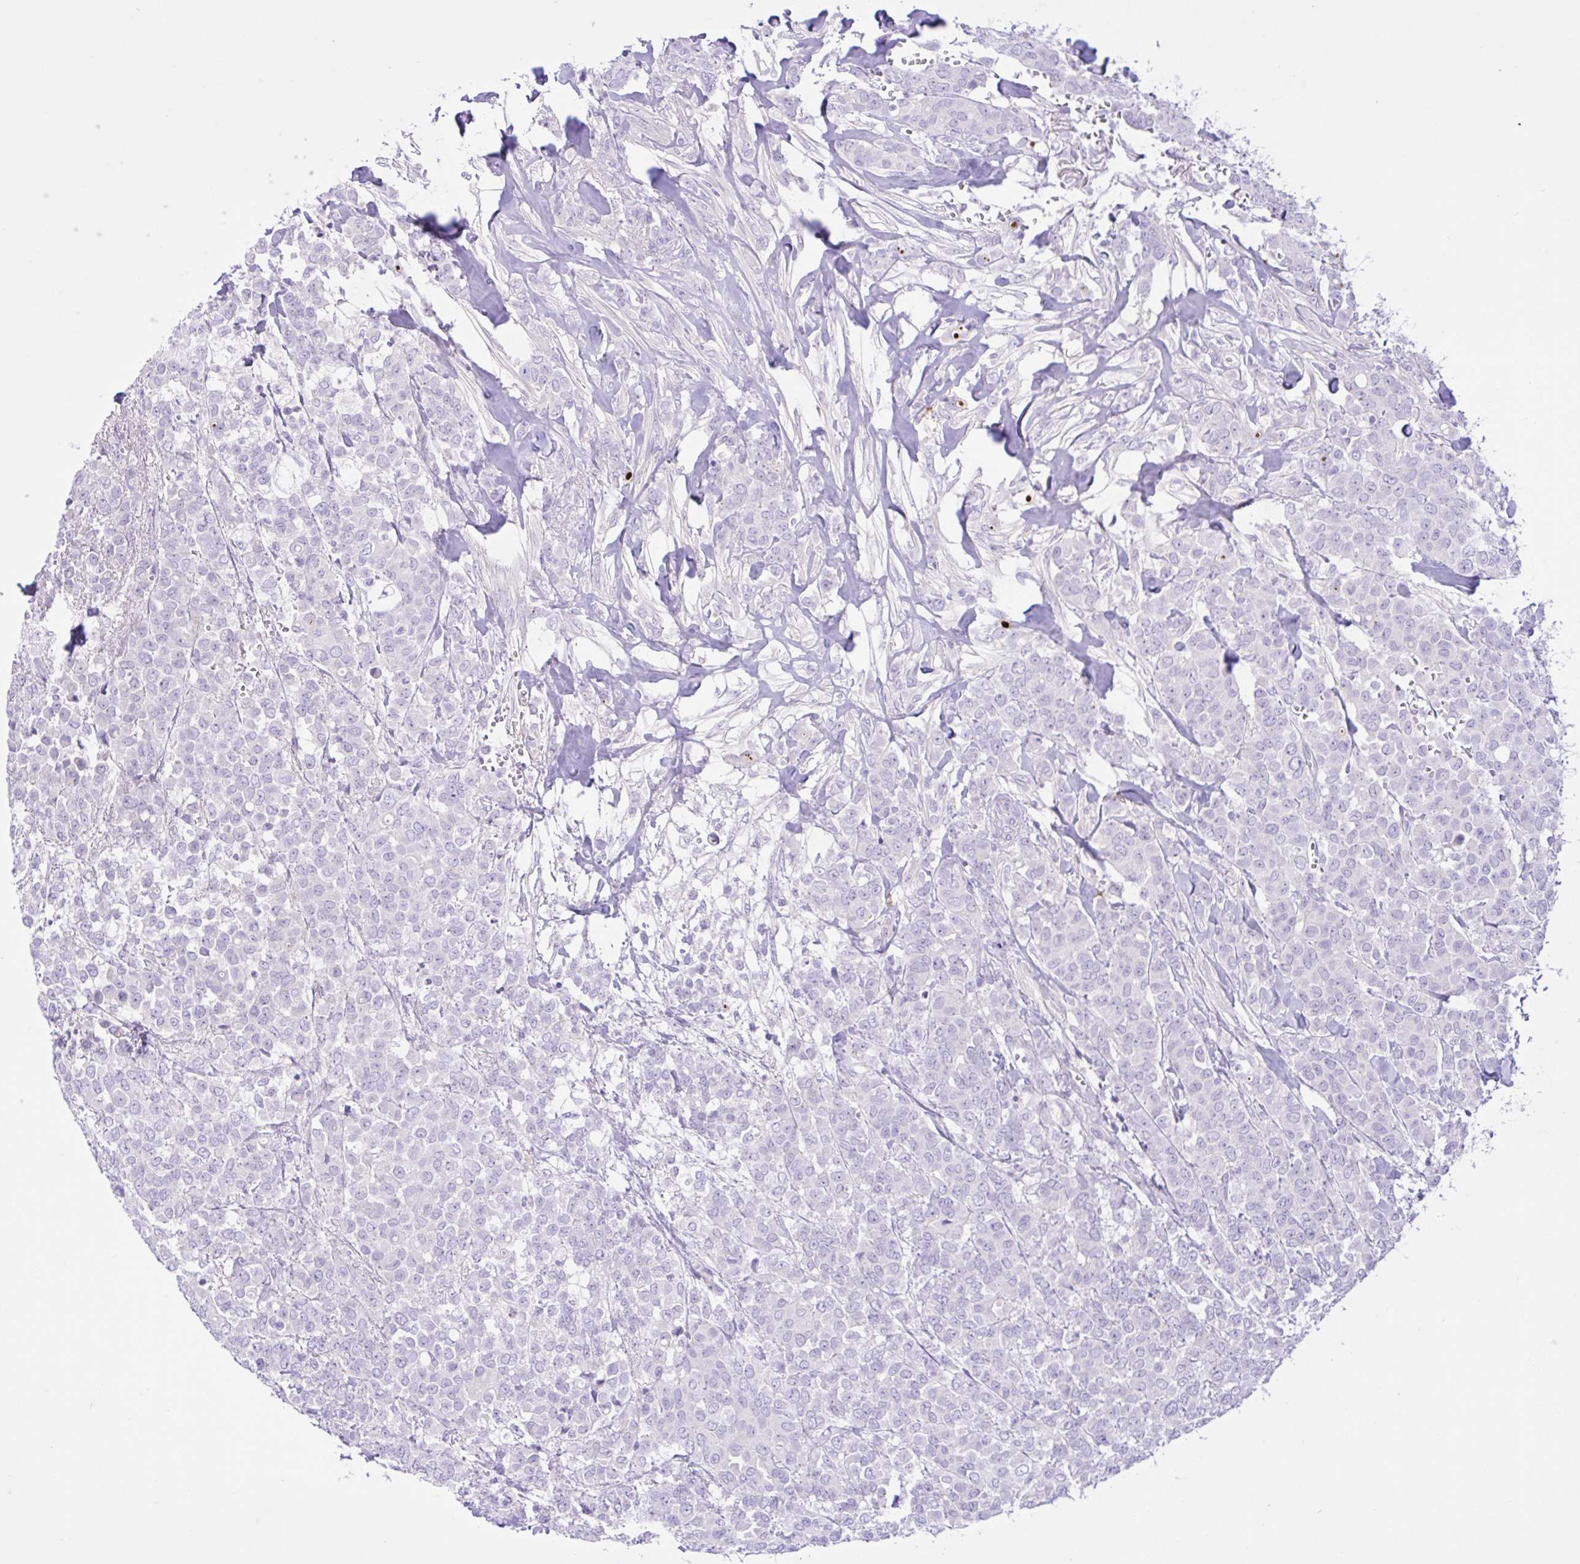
{"staining": {"intensity": "negative", "quantity": "none", "location": "none"}, "tissue": "breast cancer", "cell_type": "Tumor cells", "image_type": "cancer", "snomed": [{"axis": "morphology", "description": "Lobular carcinoma"}, {"axis": "topography", "description": "Breast"}], "caption": "Protein analysis of breast lobular carcinoma shows no significant positivity in tumor cells.", "gene": "ZNF101", "patient": {"sex": "female", "age": 91}}